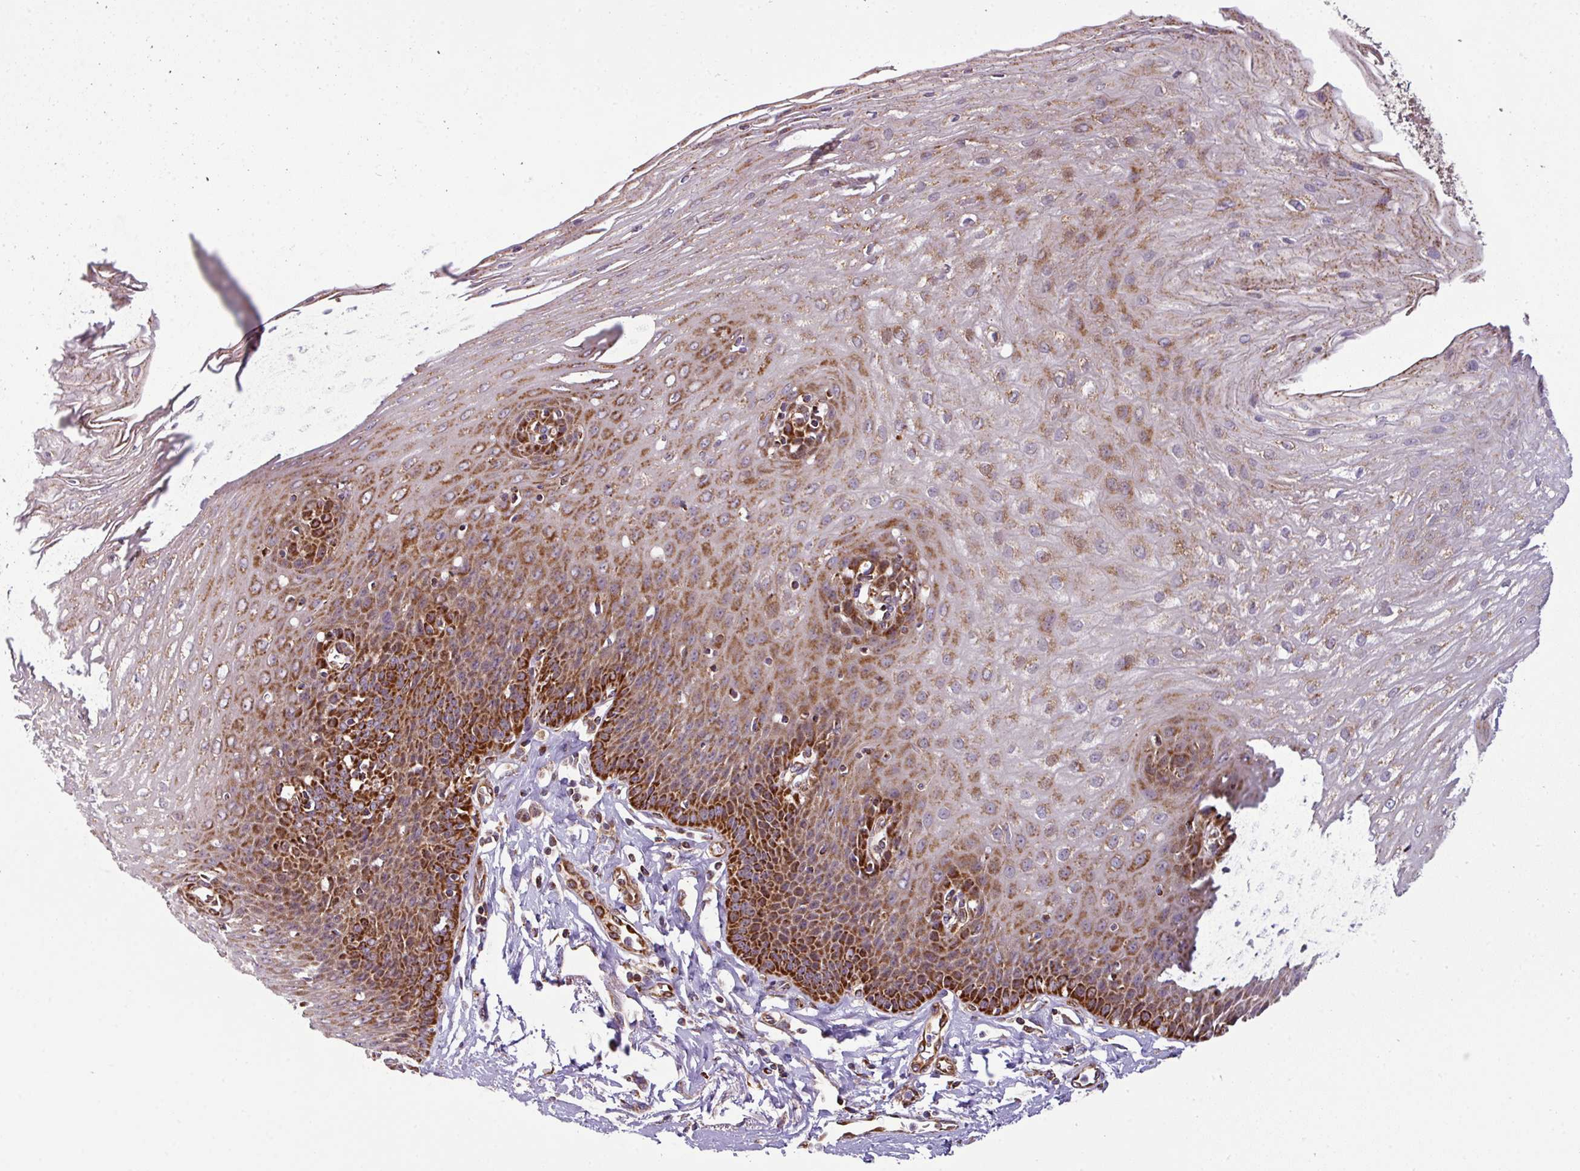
{"staining": {"intensity": "strong", "quantity": ">75%", "location": "cytoplasmic/membranous"}, "tissue": "esophagus", "cell_type": "Squamous epithelial cells", "image_type": "normal", "snomed": [{"axis": "morphology", "description": "Normal tissue, NOS"}, {"axis": "topography", "description": "Esophagus"}], "caption": "About >75% of squamous epithelial cells in benign esophagus display strong cytoplasmic/membranous protein staining as visualized by brown immunohistochemical staining.", "gene": "PRELID3B", "patient": {"sex": "female", "age": 81}}